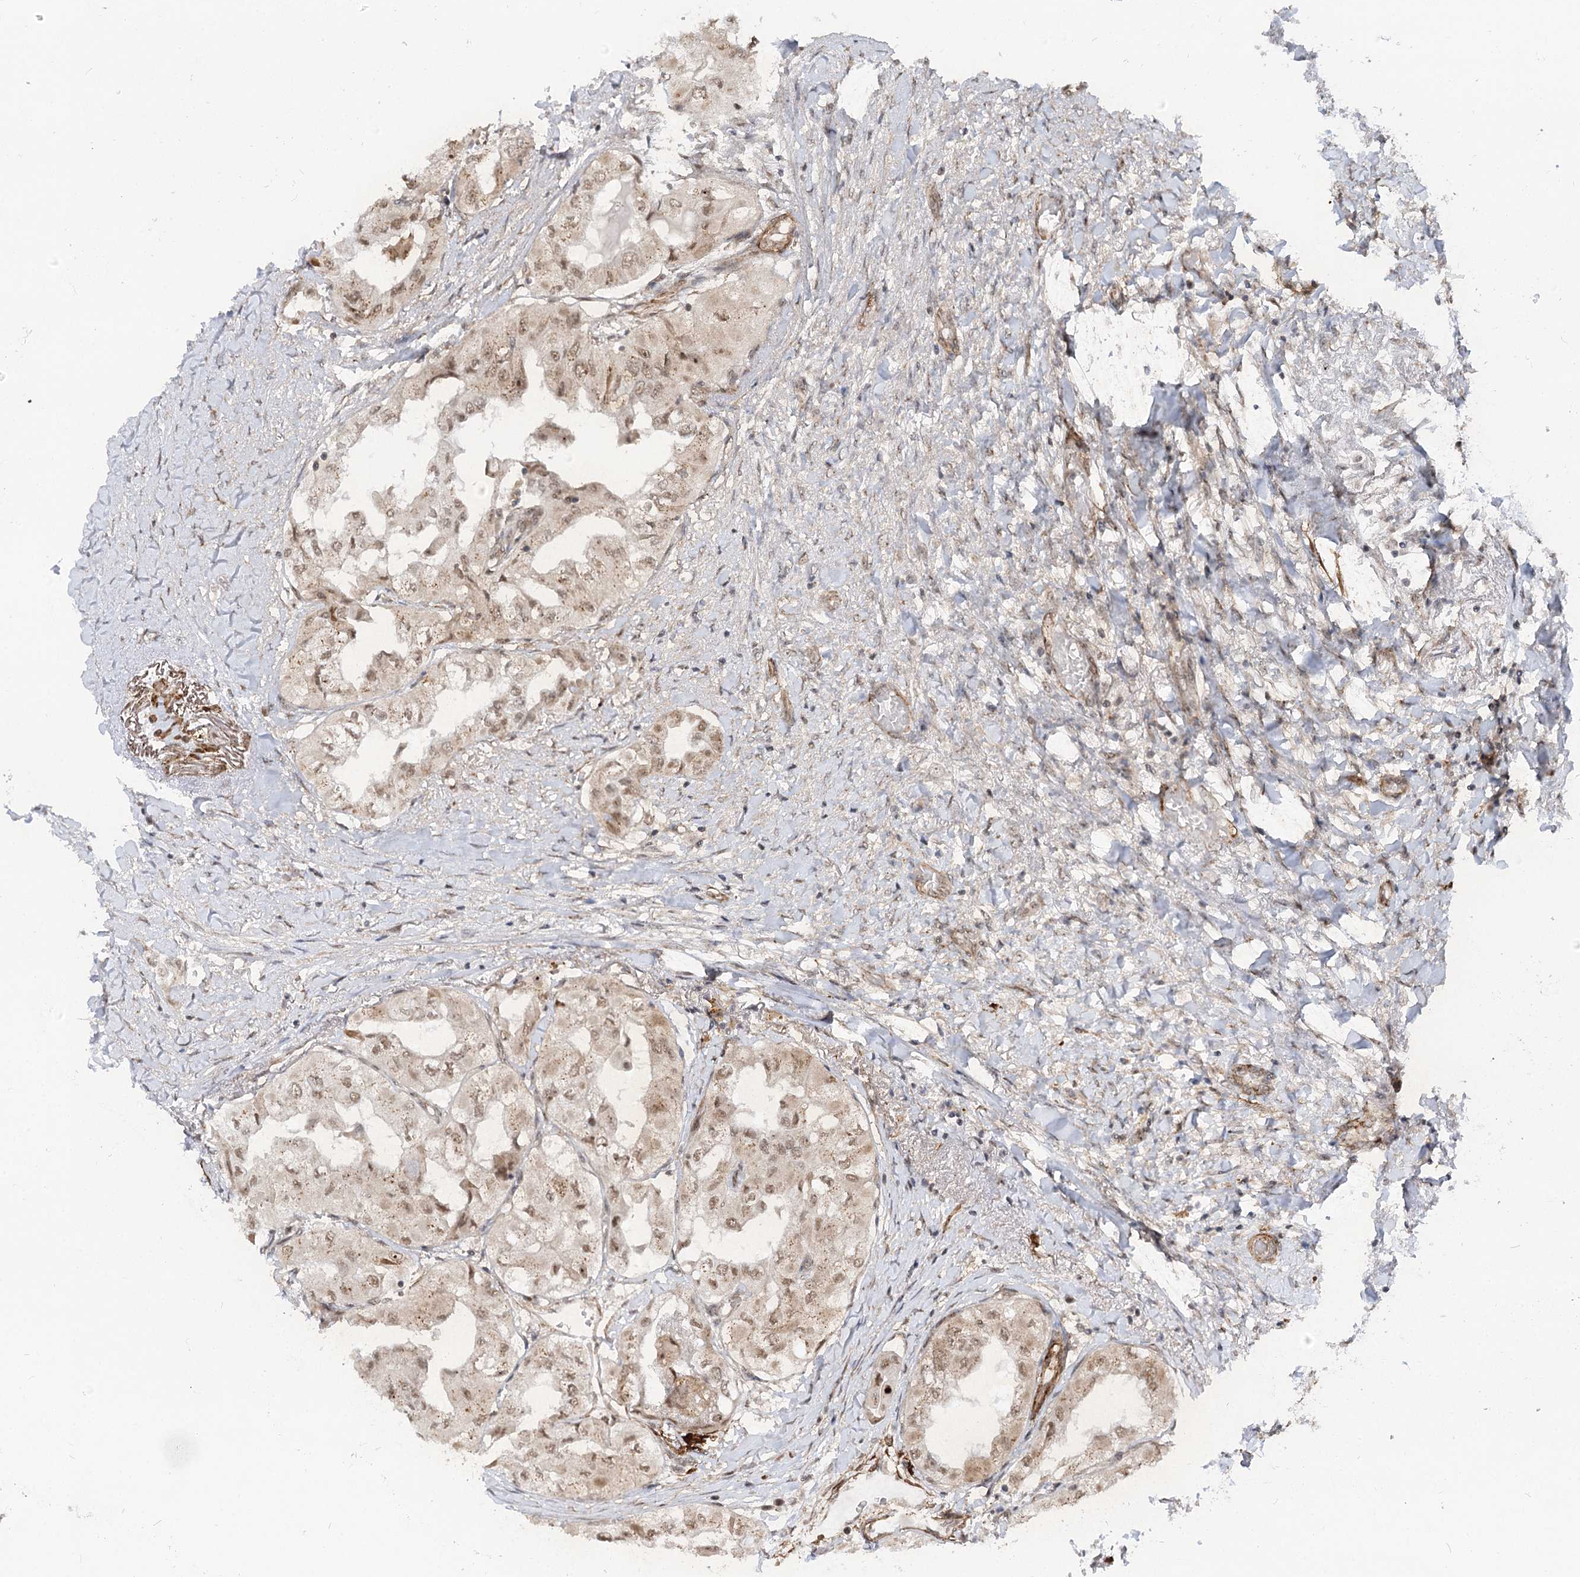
{"staining": {"intensity": "weak", "quantity": ">75%", "location": "cytoplasmic/membranous,nuclear"}, "tissue": "thyroid cancer", "cell_type": "Tumor cells", "image_type": "cancer", "snomed": [{"axis": "morphology", "description": "Papillary adenocarcinoma, NOS"}, {"axis": "topography", "description": "Thyroid gland"}], "caption": "Approximately >75% of tumor cells in human papillary adenocarcinoma (thyroid) reveal weak cytoplasmic/membranous and nuclear protein staining as visualized by brown immunohistochemical staining.", "gene": "GNL3L", "patient": {"sex": "female", "age": 59}}